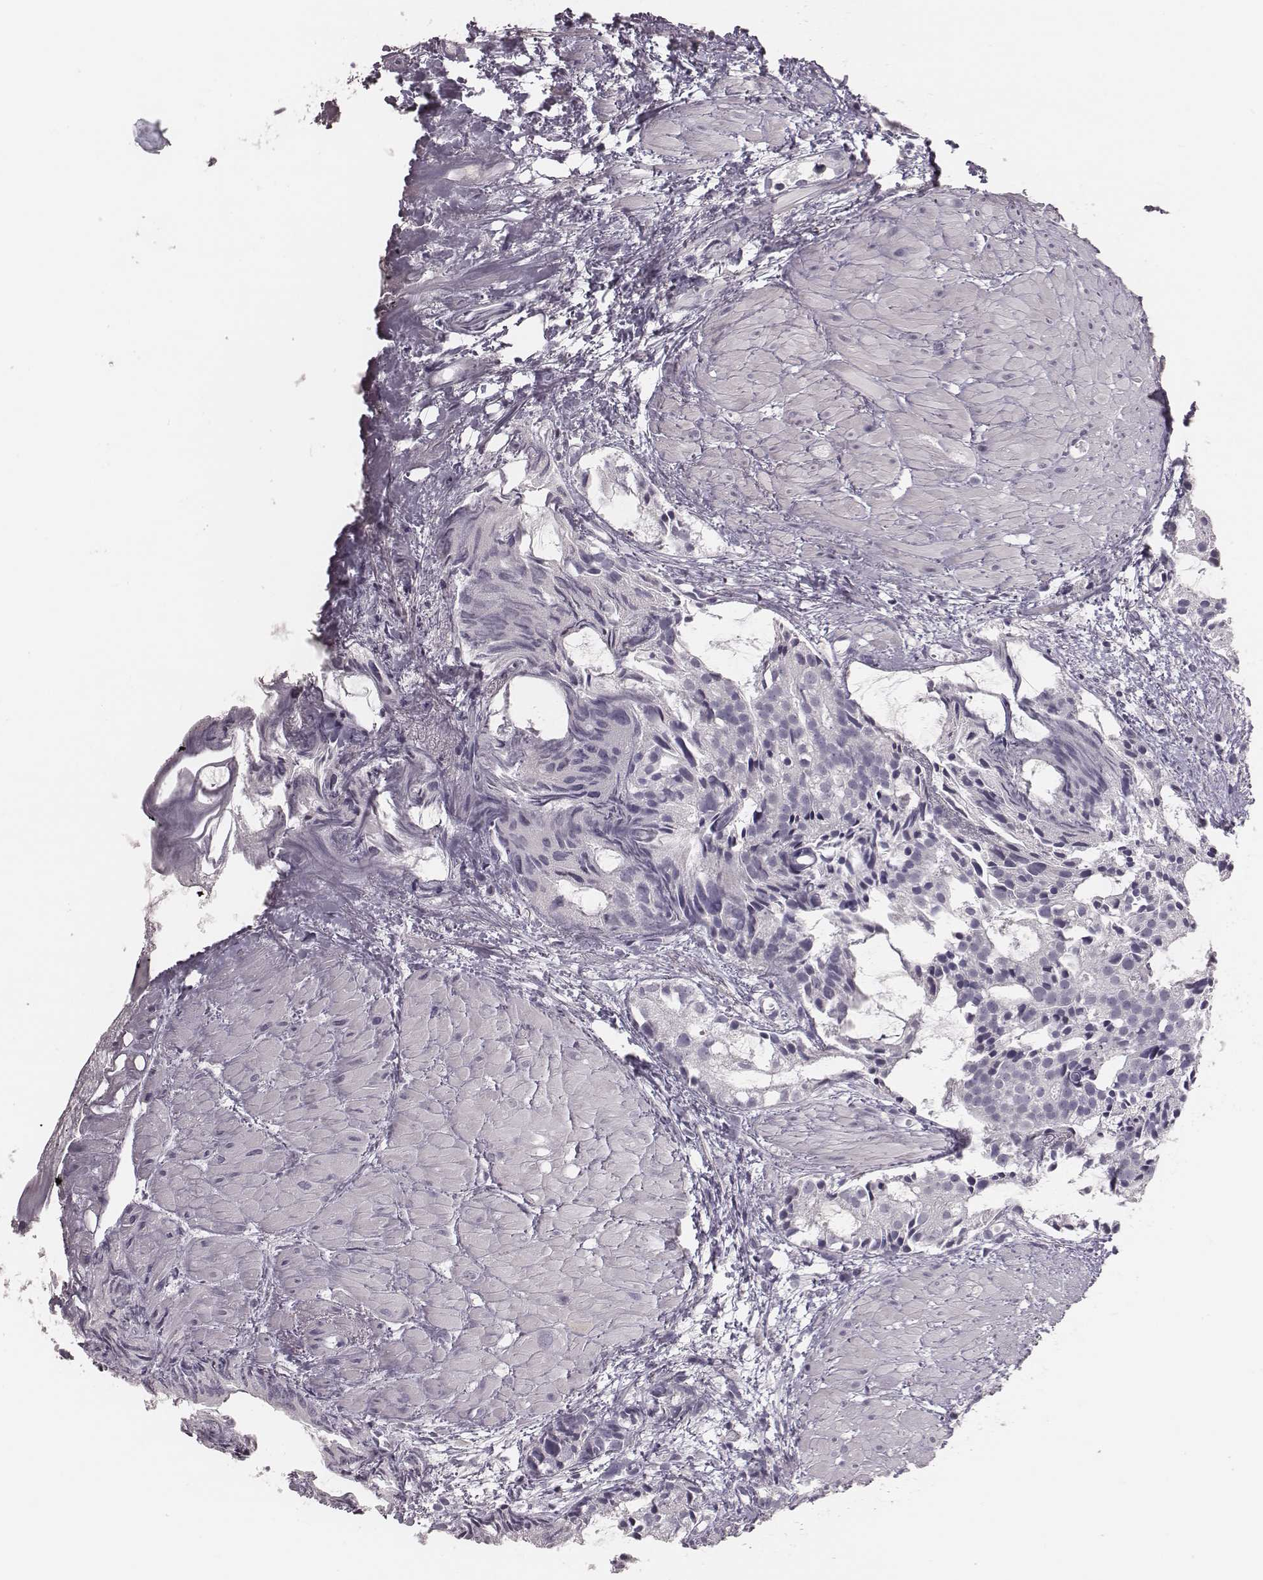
{"staining": {"intensity": "negative", "quantity": "none", "location": "none"}, "tissue": "prostate cancer", "cell_type": "Tumor cells", "image_type": "cancer", "snomed": [{"axis": "morphology", "description": "Adenocarcinoma, High grade"}, {"axis": "topography", "description": "Prostate"}], "caption": "A photomicrograph of human adenocarcinoma (high-grade) (prostate) is negative for staining in tumor cells.", "gene": "CSHL1", "patient": {"sex": "male", "age": 79}}